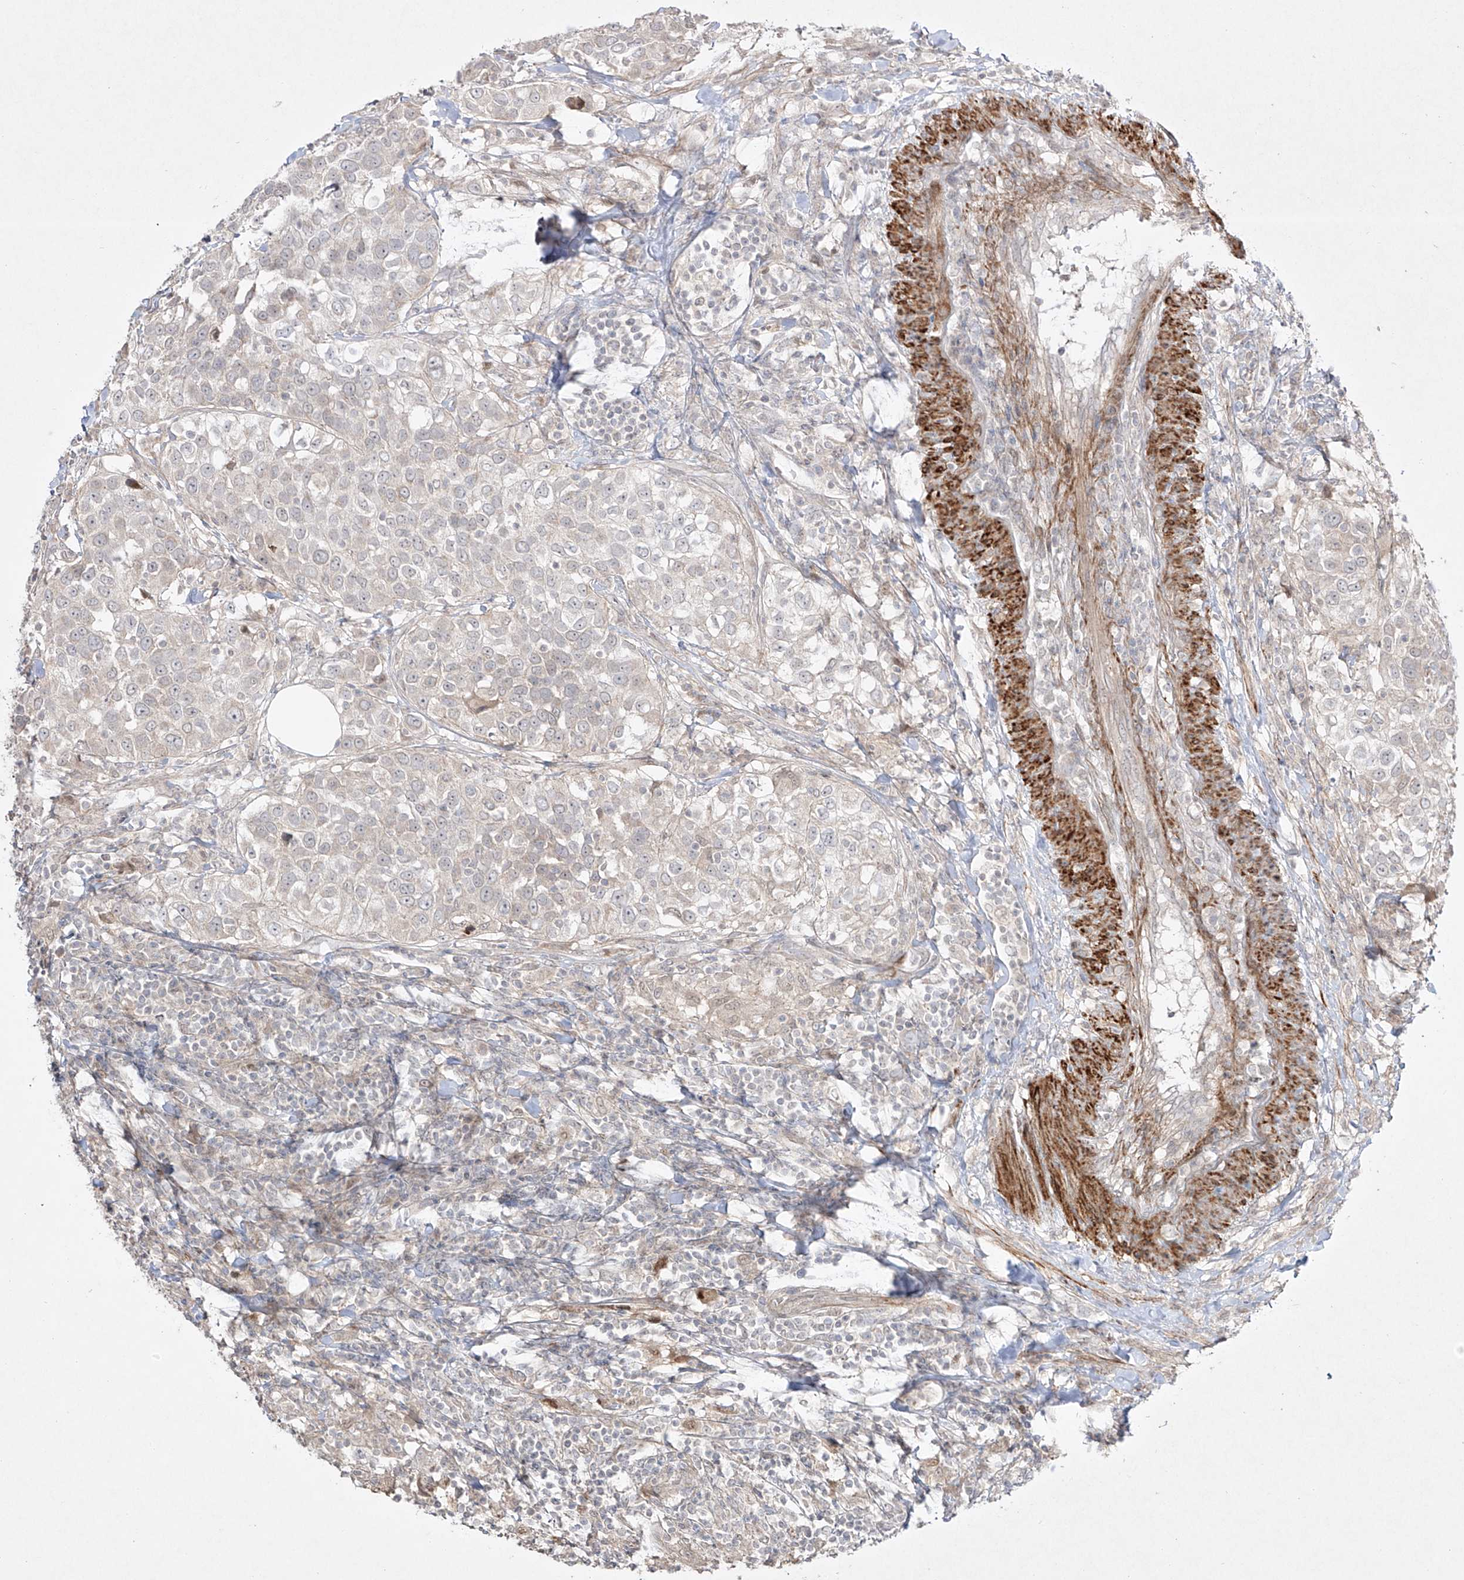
{"staining": {"intensity": "negative", "quantity": "none", "location": "none"}, "tissue": "urothelial cancer", "cell_type": "Tumor cells", "image_type": "cancer", "snomed": [{"axis": "morphology", "description": "Urothelial carcinoma, High grade"}, {"axis": "topography", "description": "Urinary bladder"}], "caption": "Micrograph shows no protein expression in tumor cells of urothelial carcinoma (high-grade) tissue.", "gene": "KDM1B", "patient": {"sex": "female", "age": 80}}